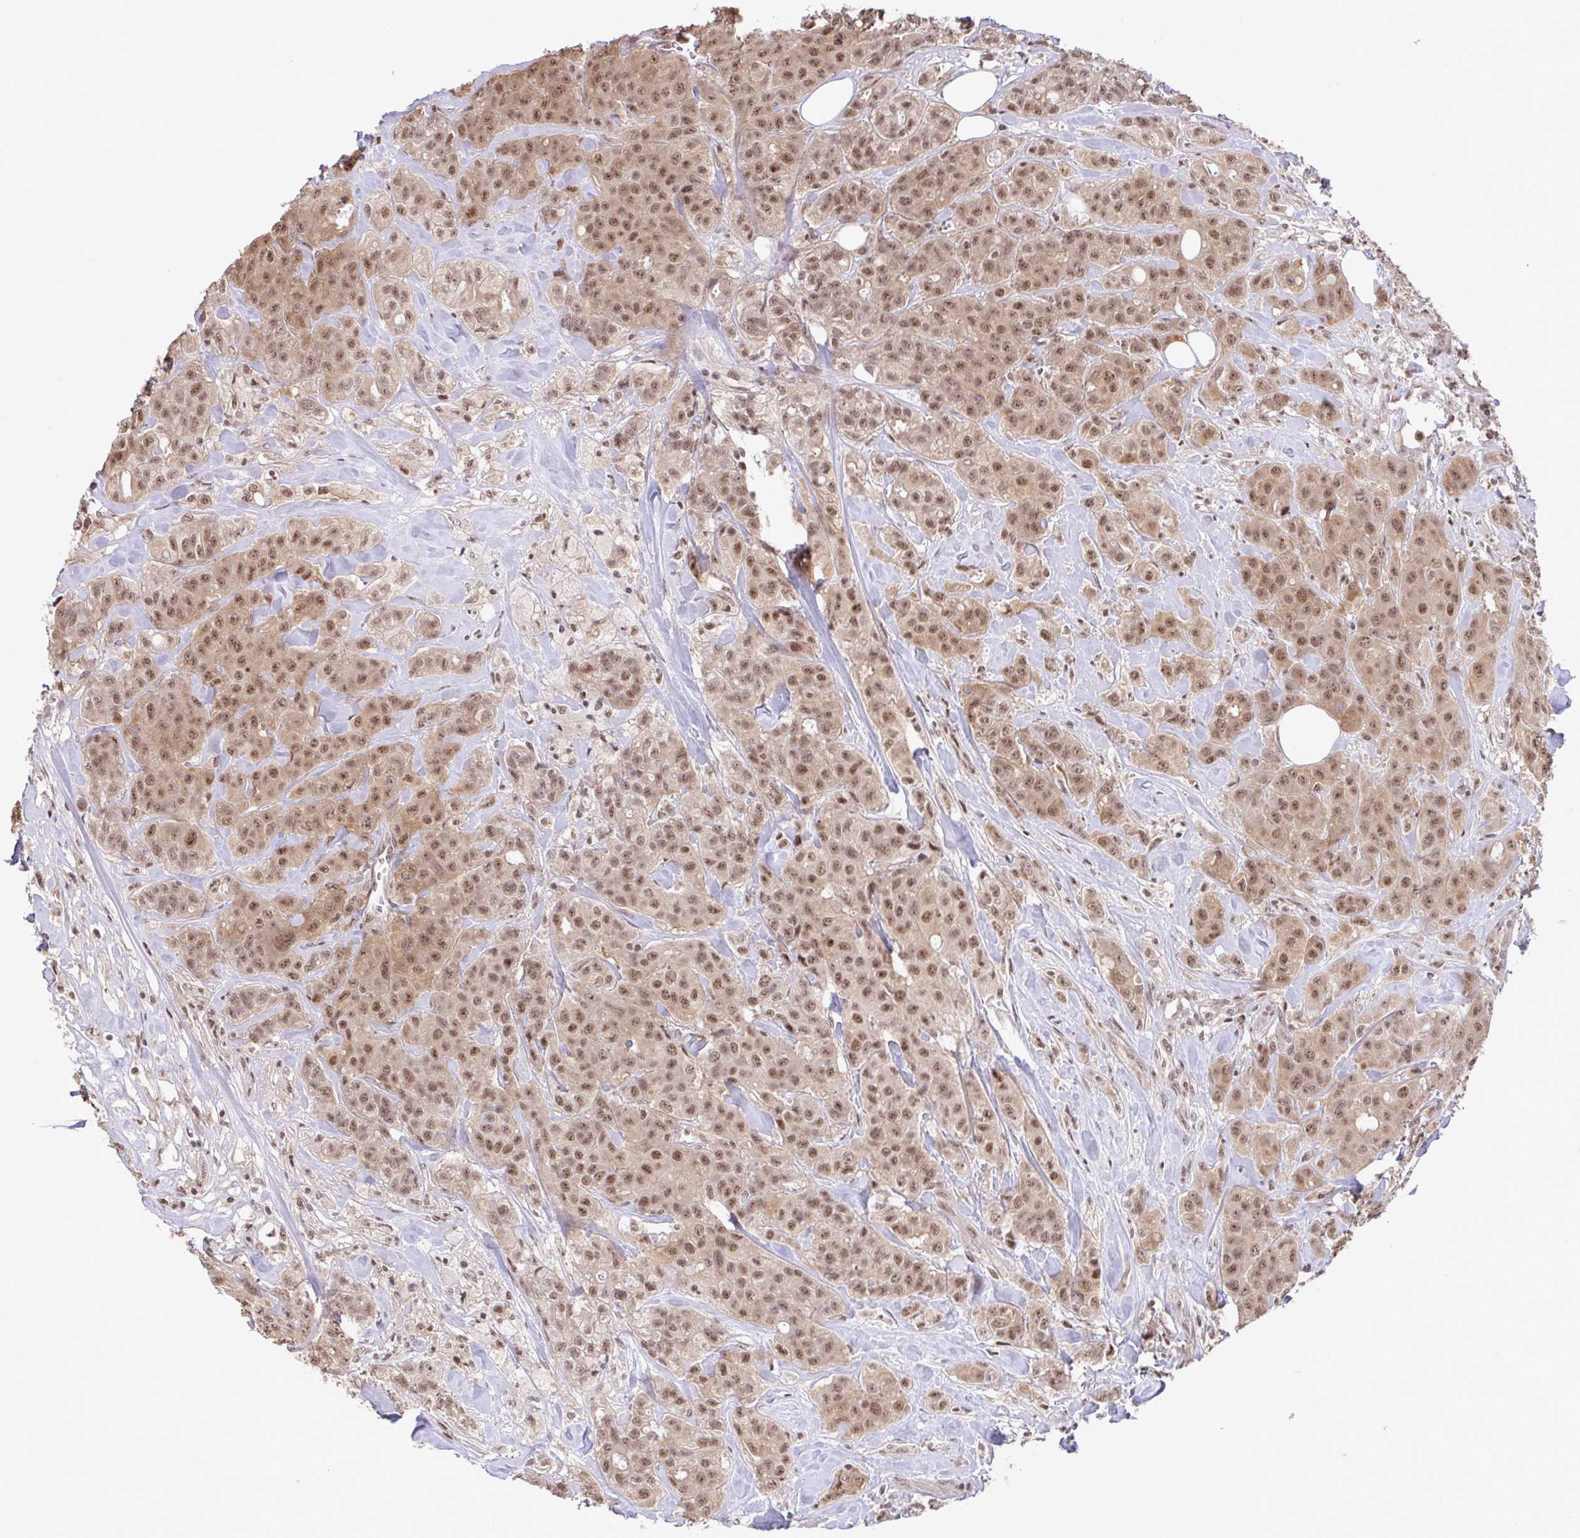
{"staining": {"intensity": "moderate", "quantity": ">75%", "location": "cytoplasmic/membranous,nuclear"}, "tissue": "breast cancer", "cell_type": "Tumor cells", "image_type": "cancer", "snomed": [{"axis": "morphology", "description": "Normal tissue, NOS"}, {"axis": "morphology", "description": "Duct carcinoma"}, {"axis": "topography", "description": "Breast"}], "caption": "IHC photomicrograph of human breast cancer (invasive ductal carcinoma) stained for a protein (brown), which exhibits medium levels of moderate cytoplasmic/membranous and nuclear expression in approximately >75% of tumor cells.", "gene": "OR6K3", "patient": {"sex": "female", "age": 43}}